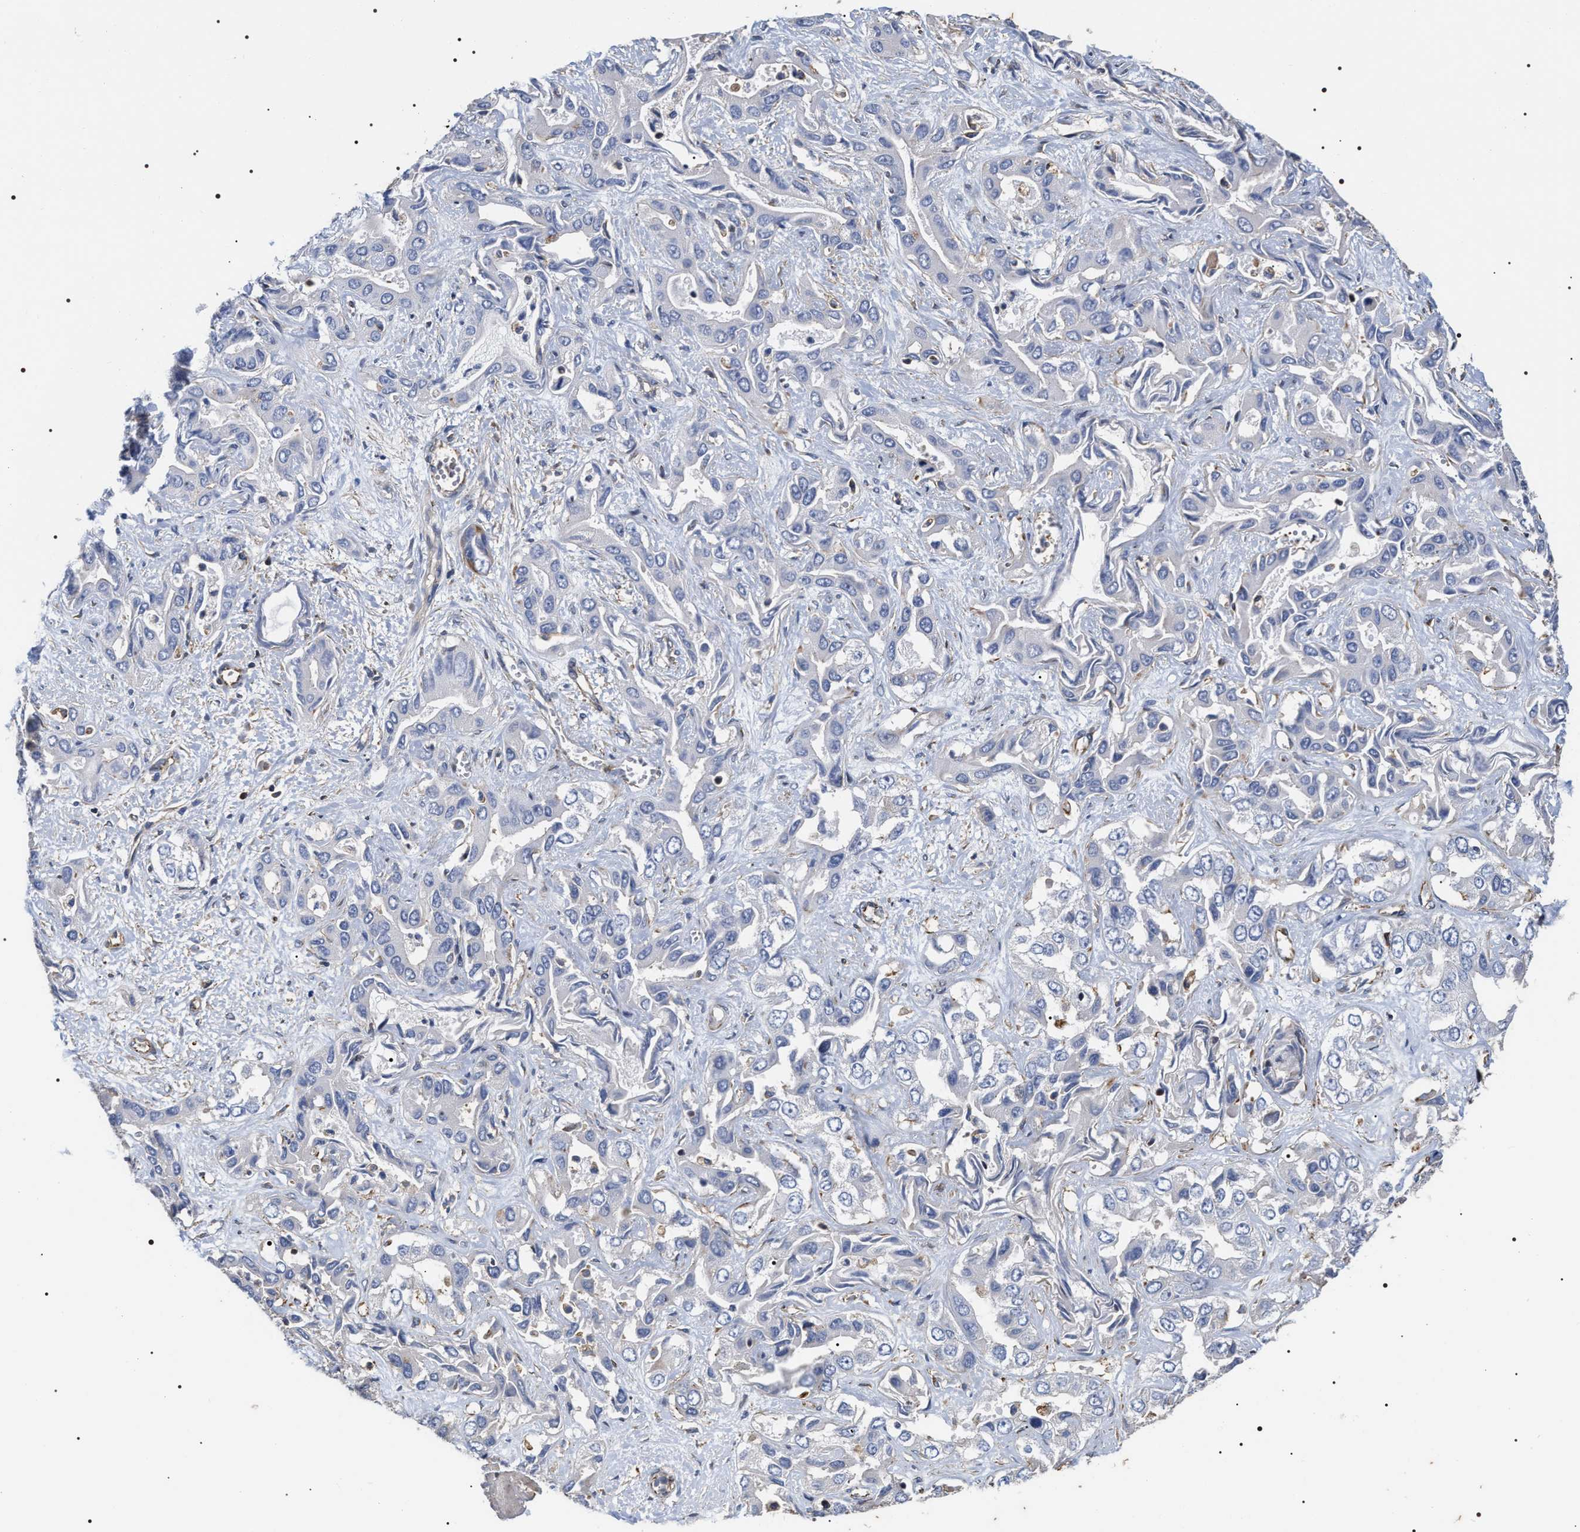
{"staining": {"intensity": "negative", "quantity": "none", "location": "none"}, "tissue": "liver cancer", "cell_type": "Tumor cells", "image_type": "cancer", "snomed": [{"axis": "morphology", "description": "Cholangiocarcinoma"}, {"axis": "topography", "description": "Liver"}], "caption": "The photomicrograph shows no significant expression in tumor cells of liver cholangiocarcinoma.", "gene": "TSPAN33", "patient": {"sex": "female", "age": 52}}